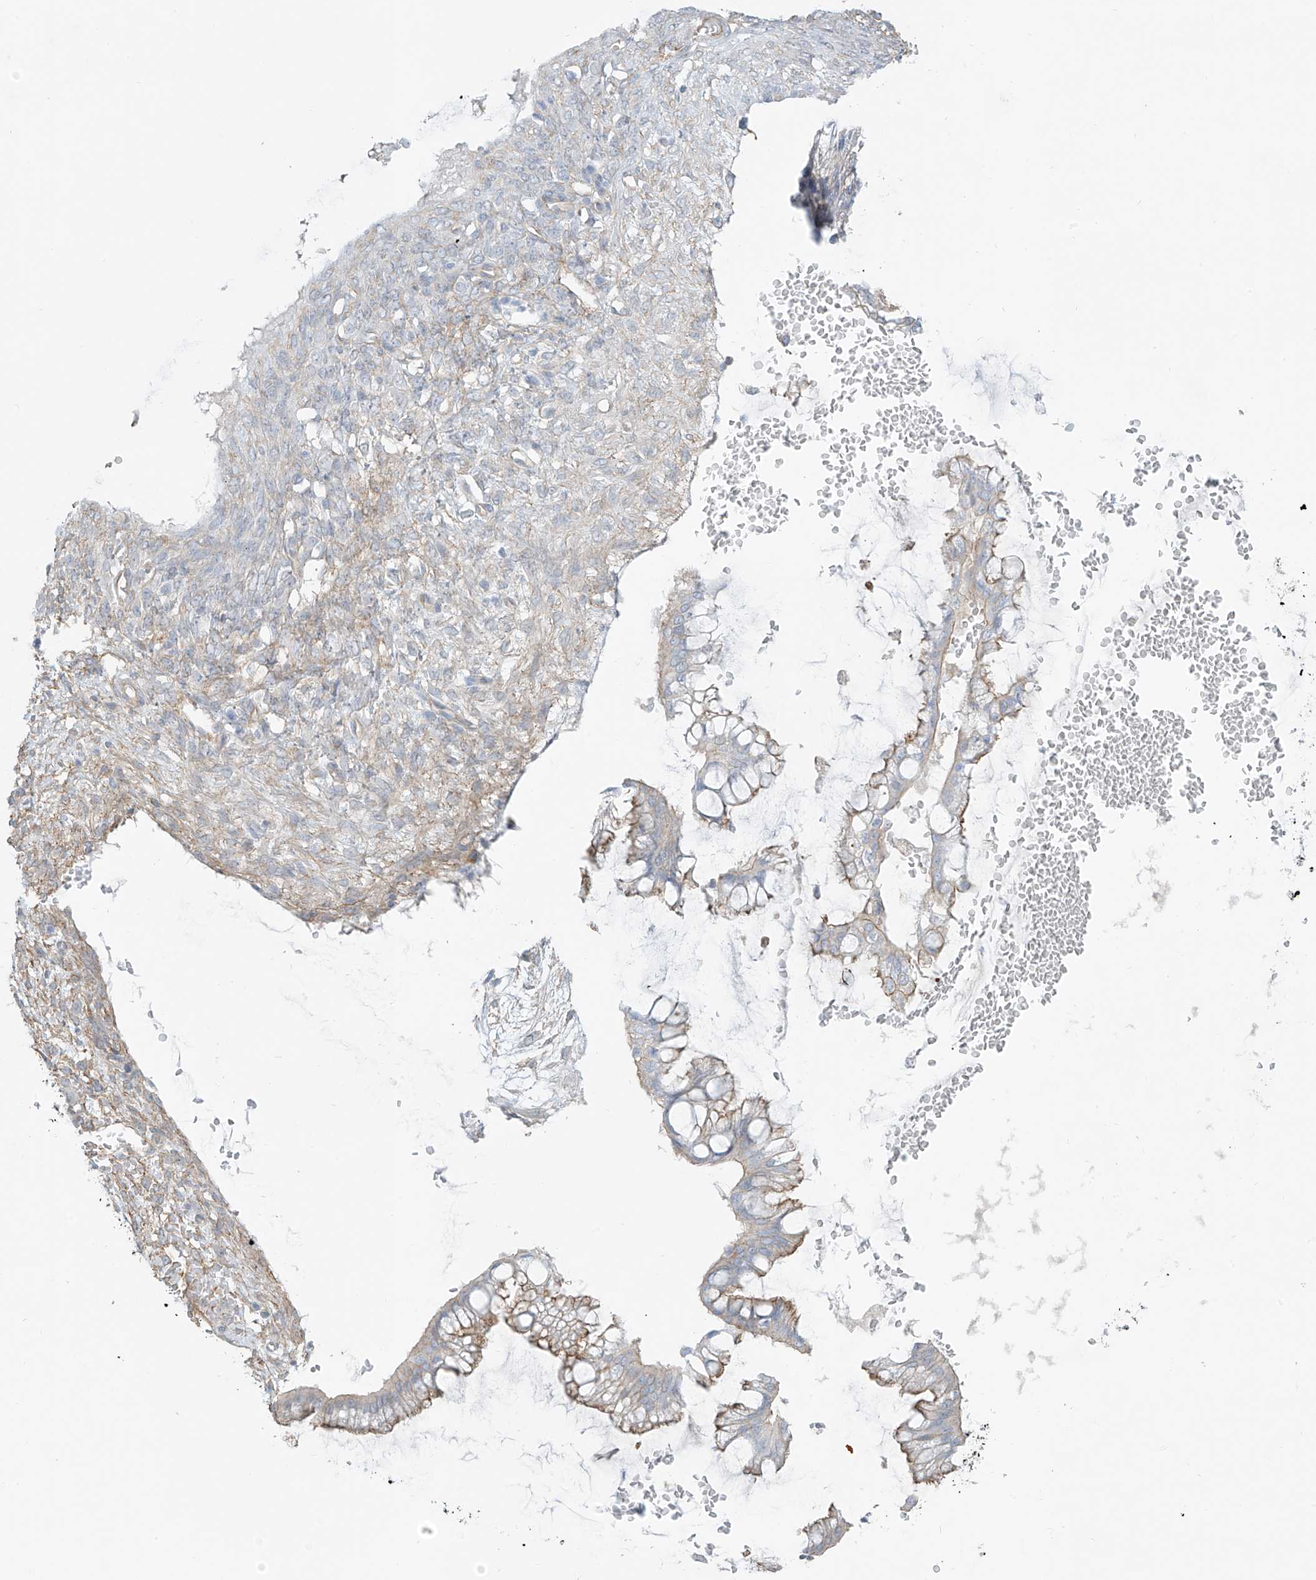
{"staining": {"intensity": "moderate", "quantity": "<25%", "location": "cytoplasmic/membranous"}, "tissue": "ovarian cancer", "cell_type": "Tumor cells", "image_type": "cancer", "snomed": [{"axis": "morphology", "description": "Cystadenocarcinoma, mucinous, NOS"}, {"axis": "topography", "description": "Ovary"}], "caption": "A histopathology image of human ovarian cancer stained for a protein exhibits moderate cytoplasmic/membranous brown staining in tumor cells. (Brightfield microscopy of DAB IHC at high magnification).", "gene": "TUBE1", "patient": {"sex": "female", "age": 73}}